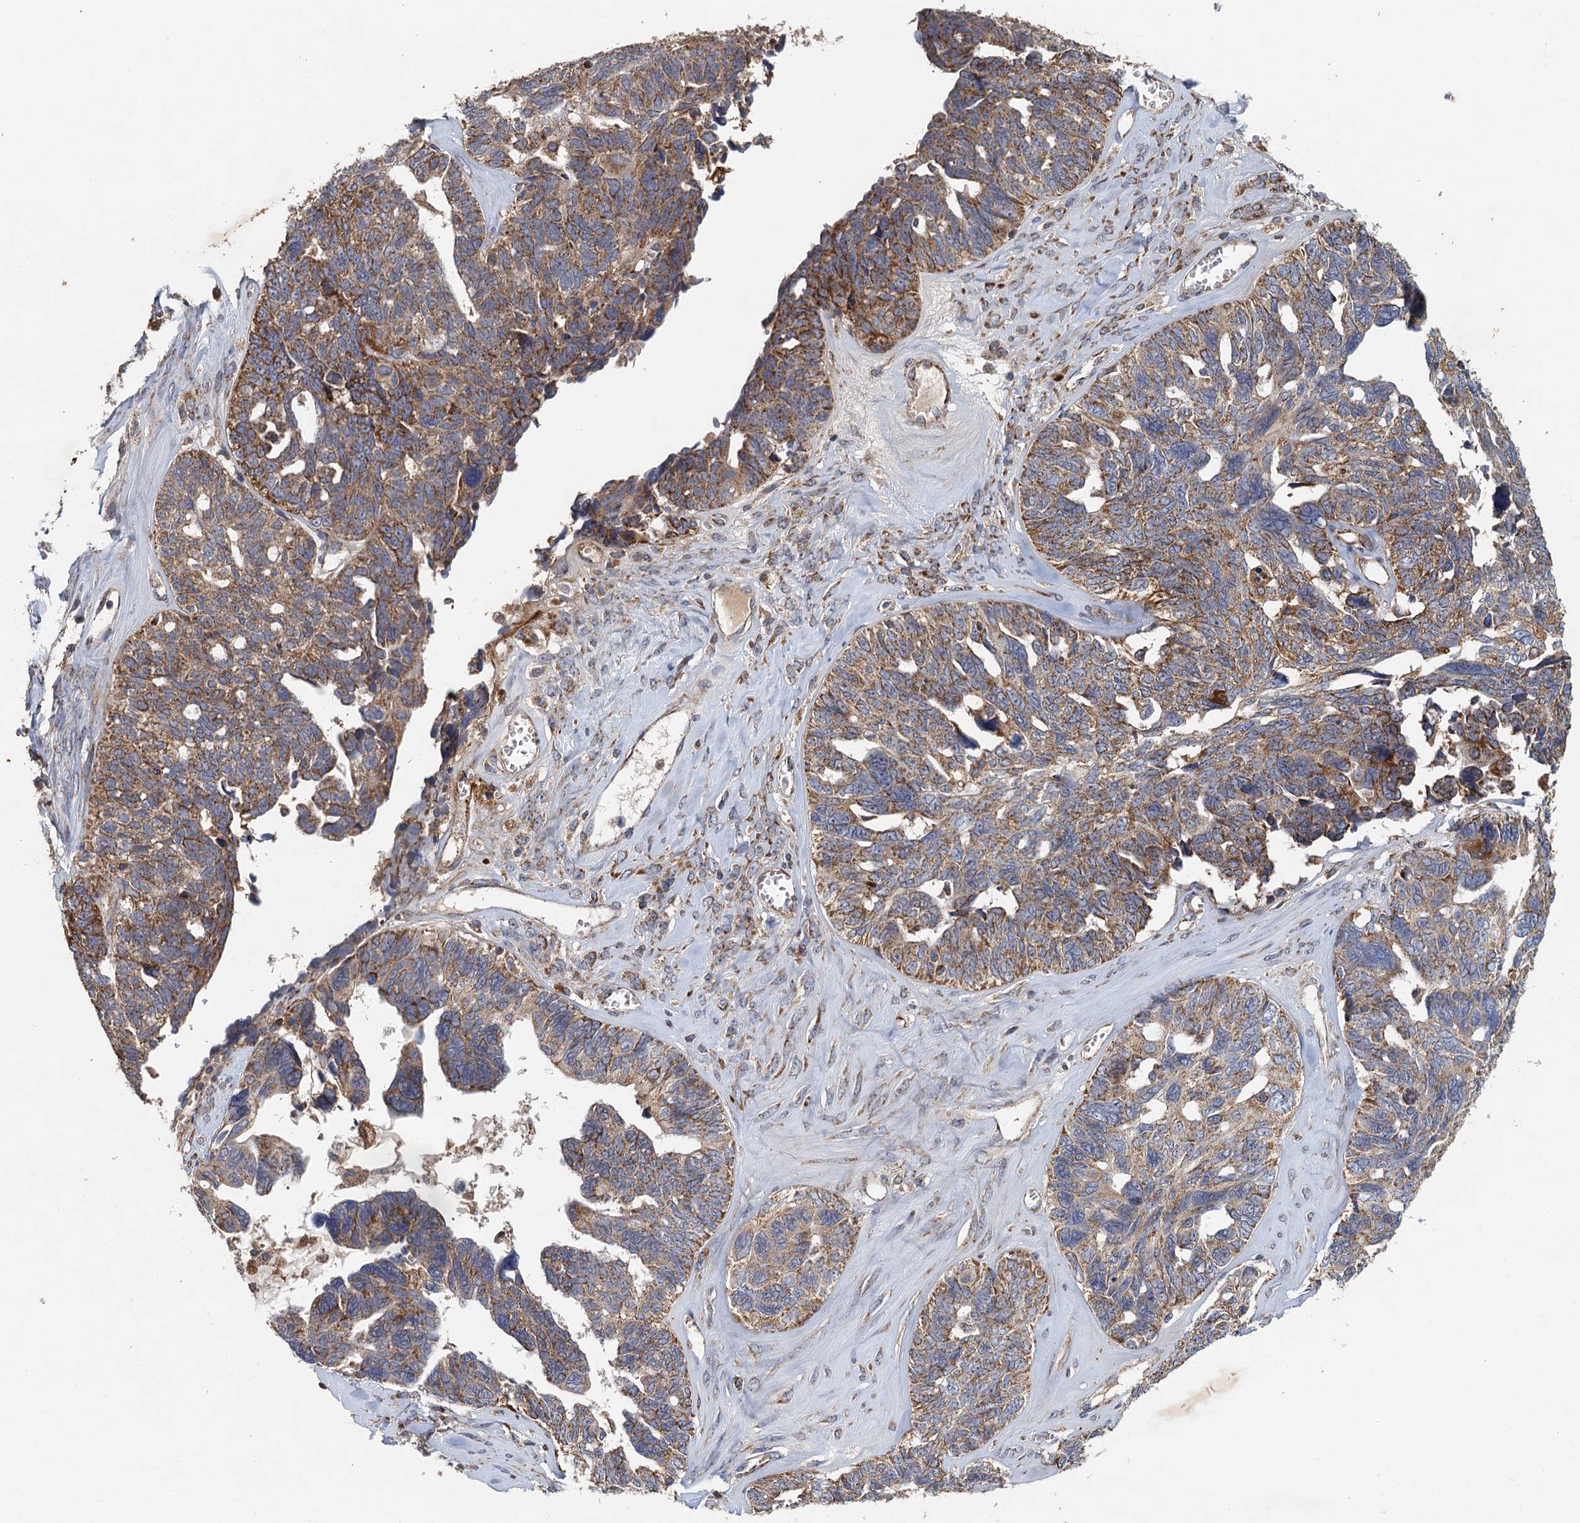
{"staining": {"intensity": "moderate", "quantity": ">75%", "location": "cytoplasmic/membranous"}, "tissue": "ovarian cancer", "cell_type": "Tumor cells", "image_type": "cancer", "snomed": [{"axis": "morphology", "description": "Cystadenocarcinoma, serous, NOS"}, {"axis": "topography", "description": "Ovary"}], "caption": "Protein staining of ovarian cancer (serous cystadenocarcinoma) tissue demonstrates moderate cytoplasmic/membranous positivity in approximately >75% of tumor cells.", "gene": "BCS1L", "patient": {"sex": "female", "age": 79}}